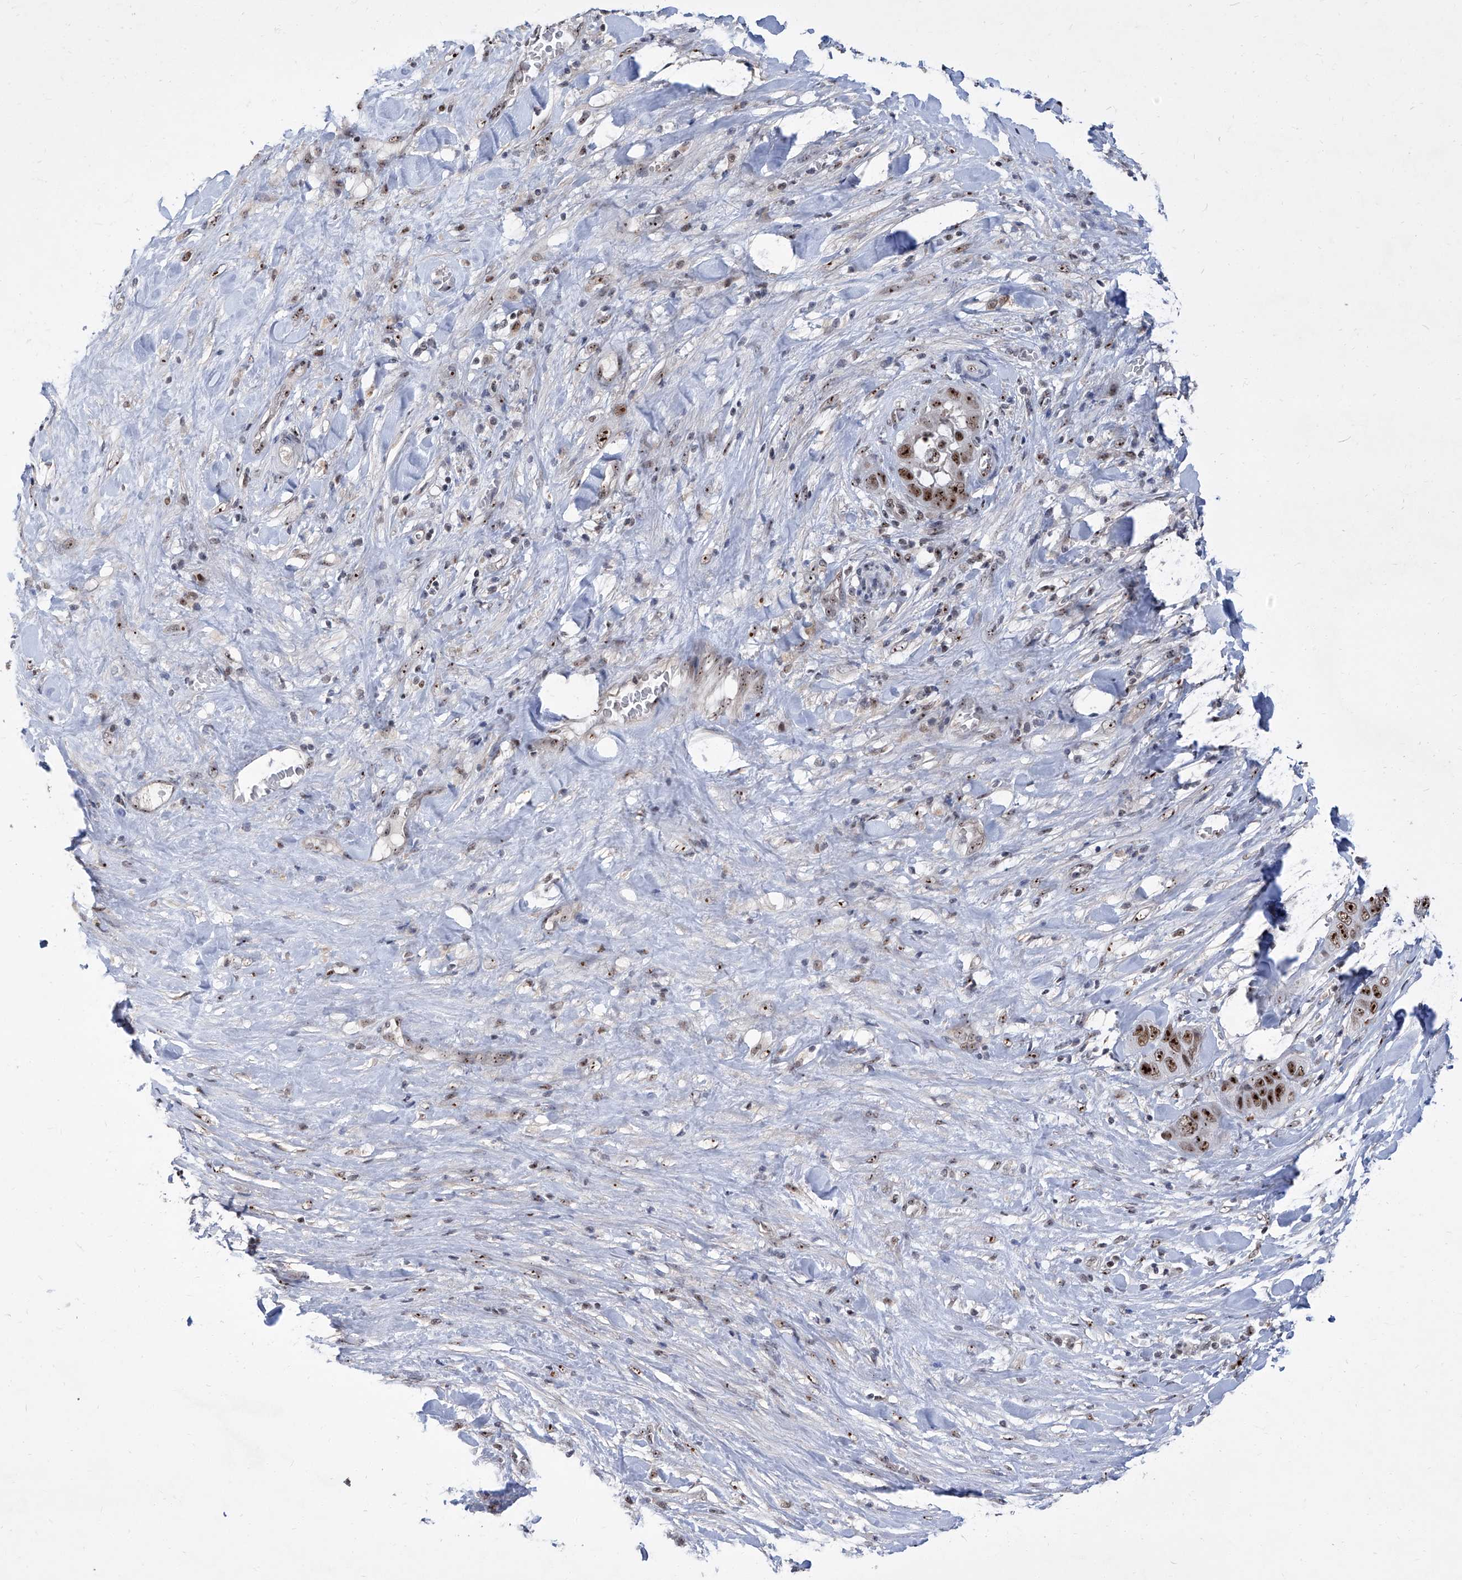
{"staining": {"intensity": "moderate", "quantity": ">75%", "location": "nuclear"}, "tissue": "liver cancer", "cell_type": "Tumor cells", "image_type": "cancer", "snomed": [{"axis": "morphology", "description": "Cholangiocarcinoma"}, {"axis": "topography", "description": "Liver"}], "caption": "Immunohistochemistry (DAB) staining of liver cholangiocarcinoma displays moderate nuclear protein staining in approximately >75% of tumor cells.", "gene": "CMTR1", "patient": {"sex": "female", "age": 52}}